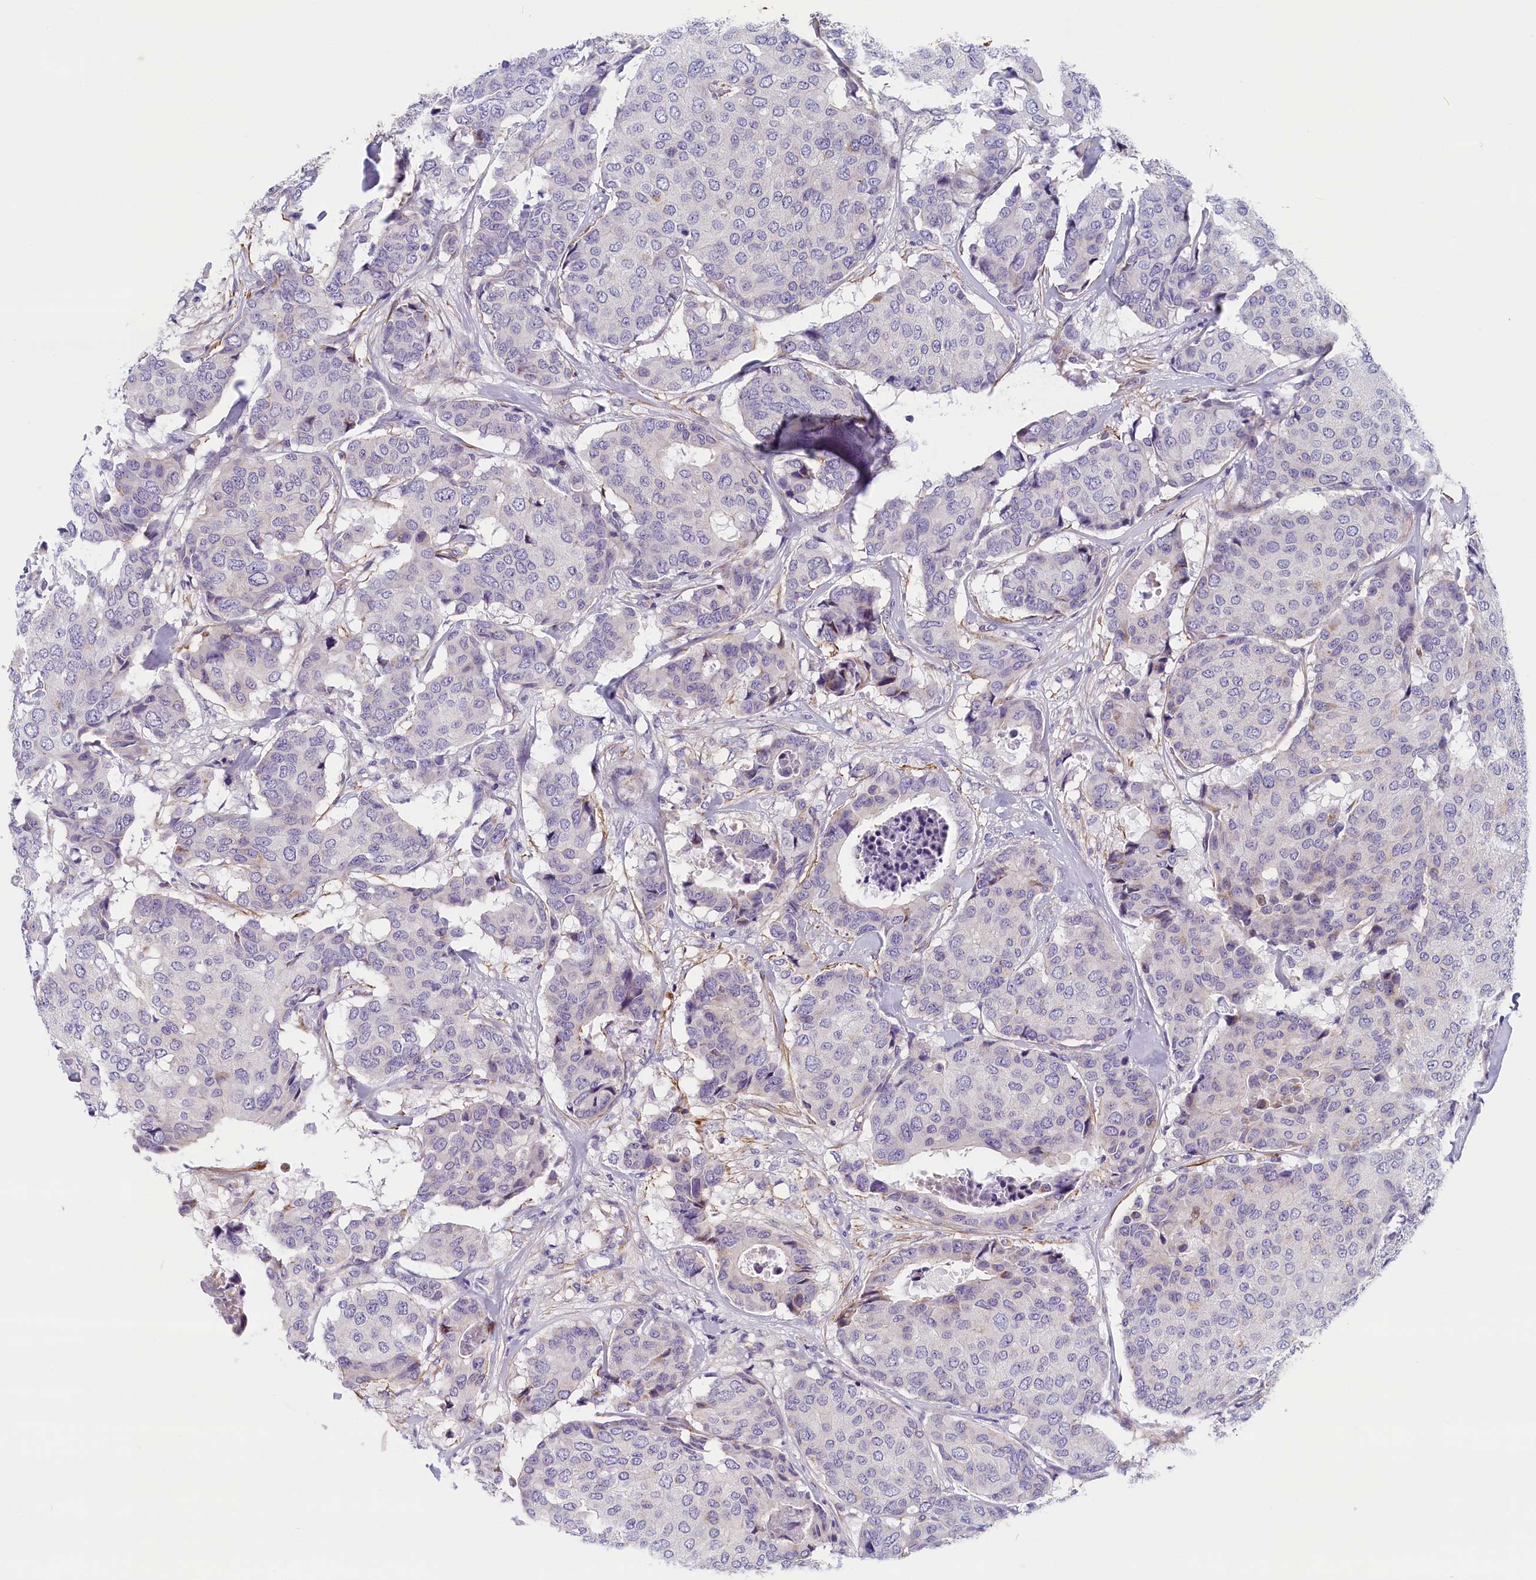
{"staining": {"intensity": "negative", "quantity": "none", "location": "none"}, "tissue": "breast cancer", "cell_type": "Tumor cells", "image_type": "cancer", "snomed": [{"axis": "morphology", "description": "Duct carcinoma"}, {"axis": "topography", "description": "Breast"}], "caption": "An immunohistochemistry (IHC) histopathology image of invasive ductal carcinoma (breast) is shown. There is no staining in tumor cells of invasive ductal carcinoma (breast). (DAB immunohistochemistry with hematoxylin counter stain).", "gene": "BCL2L13", "patient": {"sex": "female", "age": 75}}